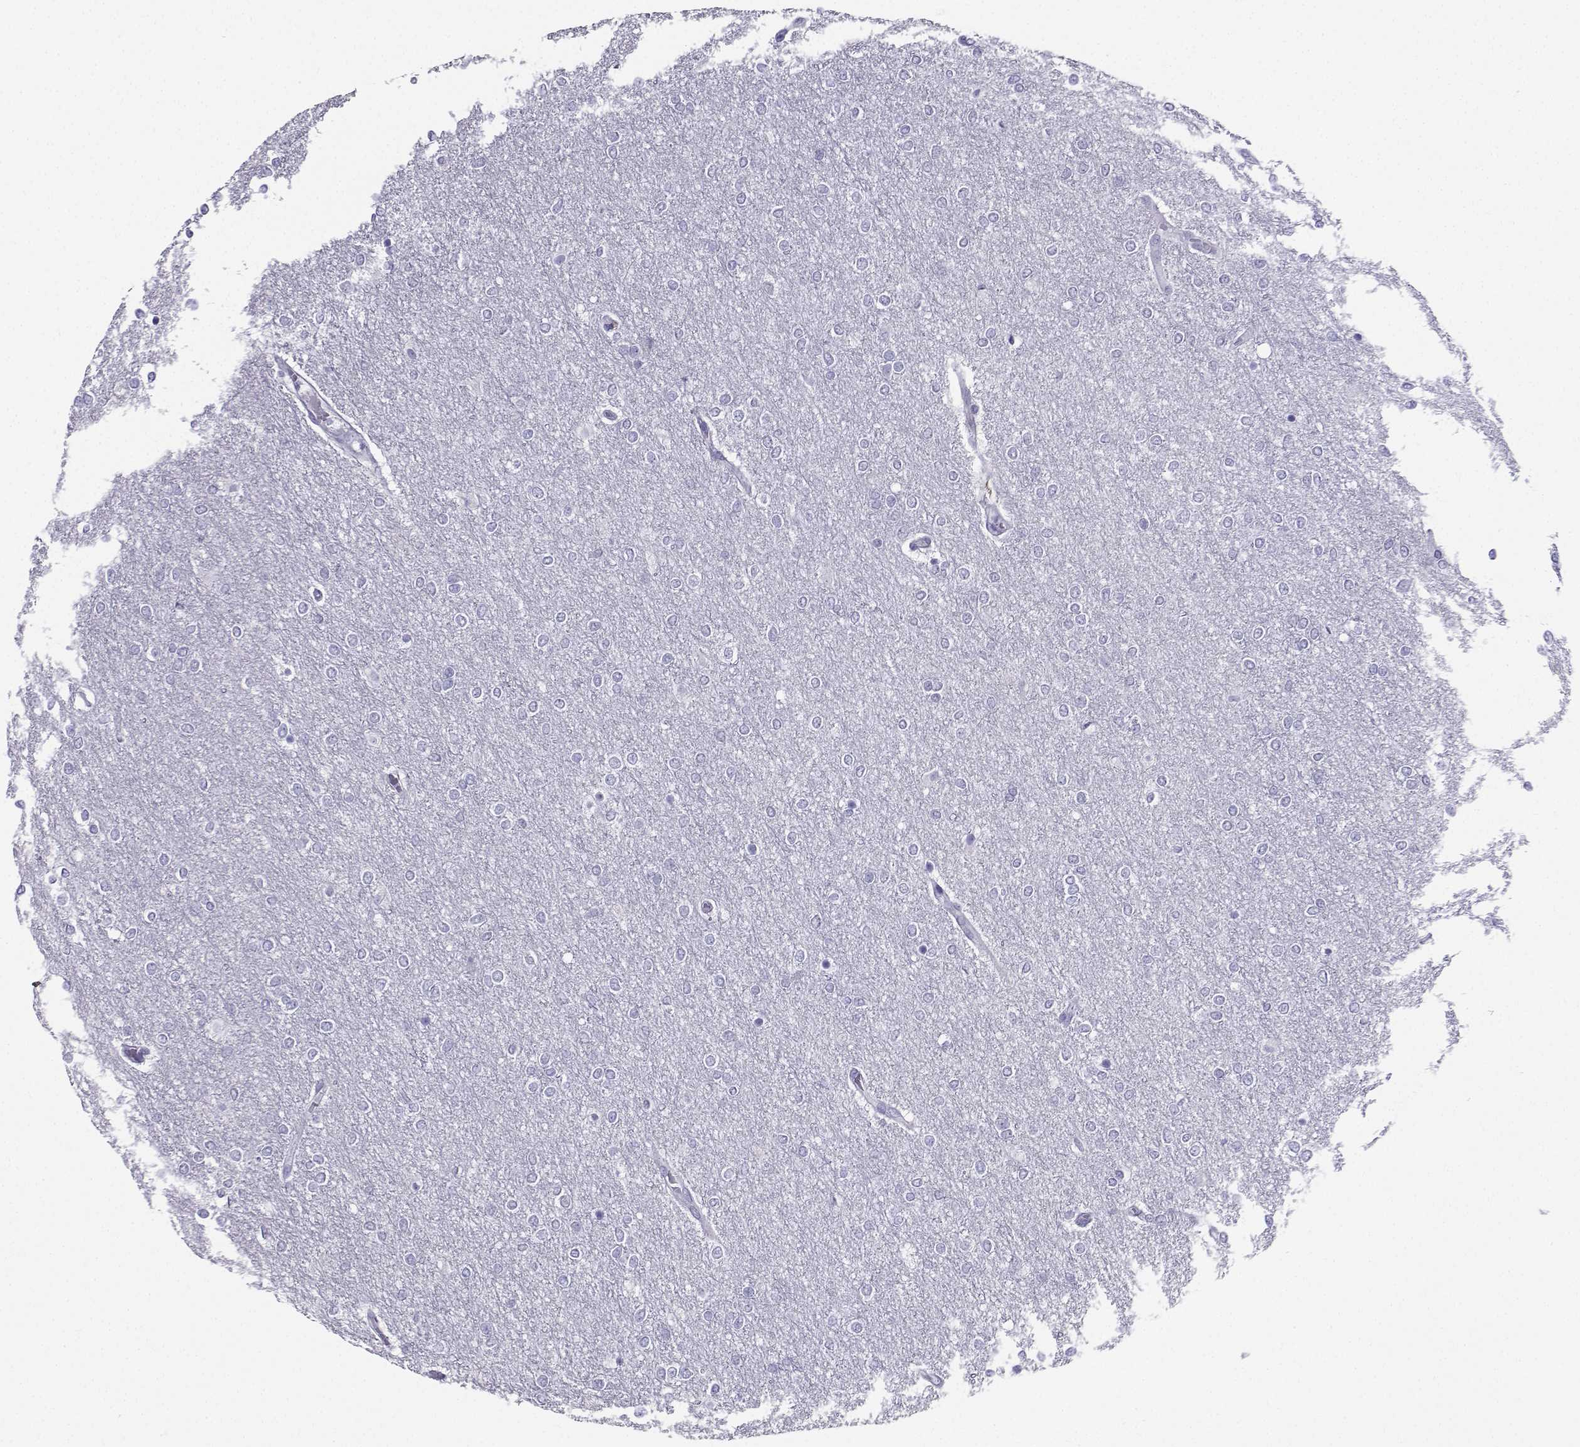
{"staining": {"intensity": "negative", "quantity": "none", "location": "none"}, "tissue": "glioma", "cell_type": "Tumor cells", "image_type": "cancer", "snomed": [{"axis": "morphology", "description": "Glioma, malignant, High grade"}, {"axis": "topography", "description": "Brain"}], "caption": "Tumor cells show no significant protein expression in glioma.", "gene": "CD109", "patient": {"sex": "female", "age": 61}}